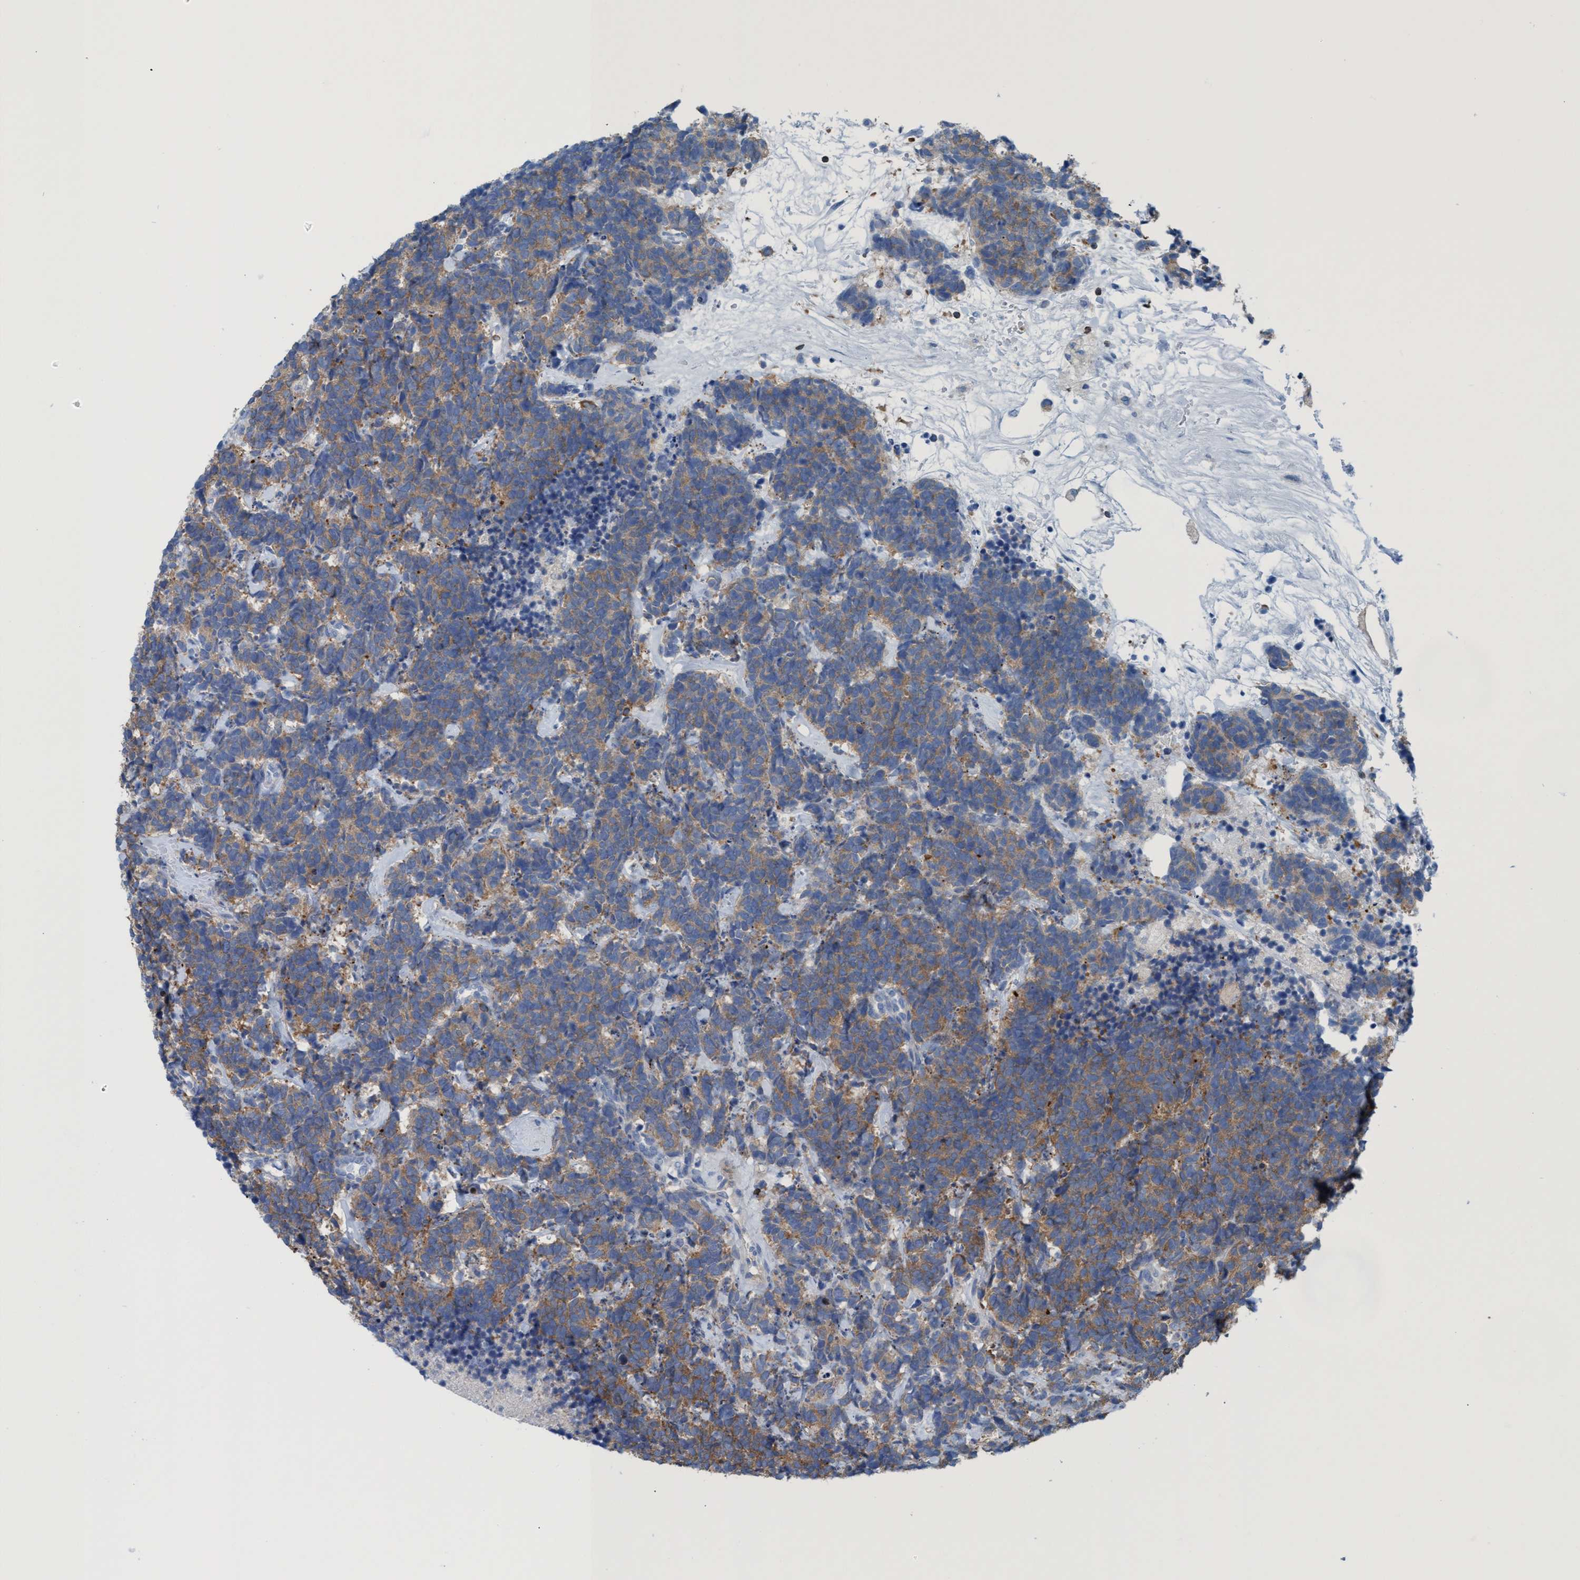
{"staining": {"intensity": "moderate", "quantity": ">75%", "location": "cytoplasmic/membranous"}, "tissue": "carcinoid", "cell_type": "Tumor cells", "image_type": "cancer", "snomed": [{"axis": "morphology", "description": "Carcinoma, NOS"}, {"axis": "morphology", "description": "Carcinoid, malignant, NOS"}, {"axis": "topography", "description": "Urinary bladder"}], "caption": "The image demonstrates immunohistochemical staining of carcinoid (malignant). There is moderate cytoplasmic/membranous positivity is identified in approximately >75% of tumor cells.", "gene": "EZR", "patient": {"sex": "male", "age": 57}}